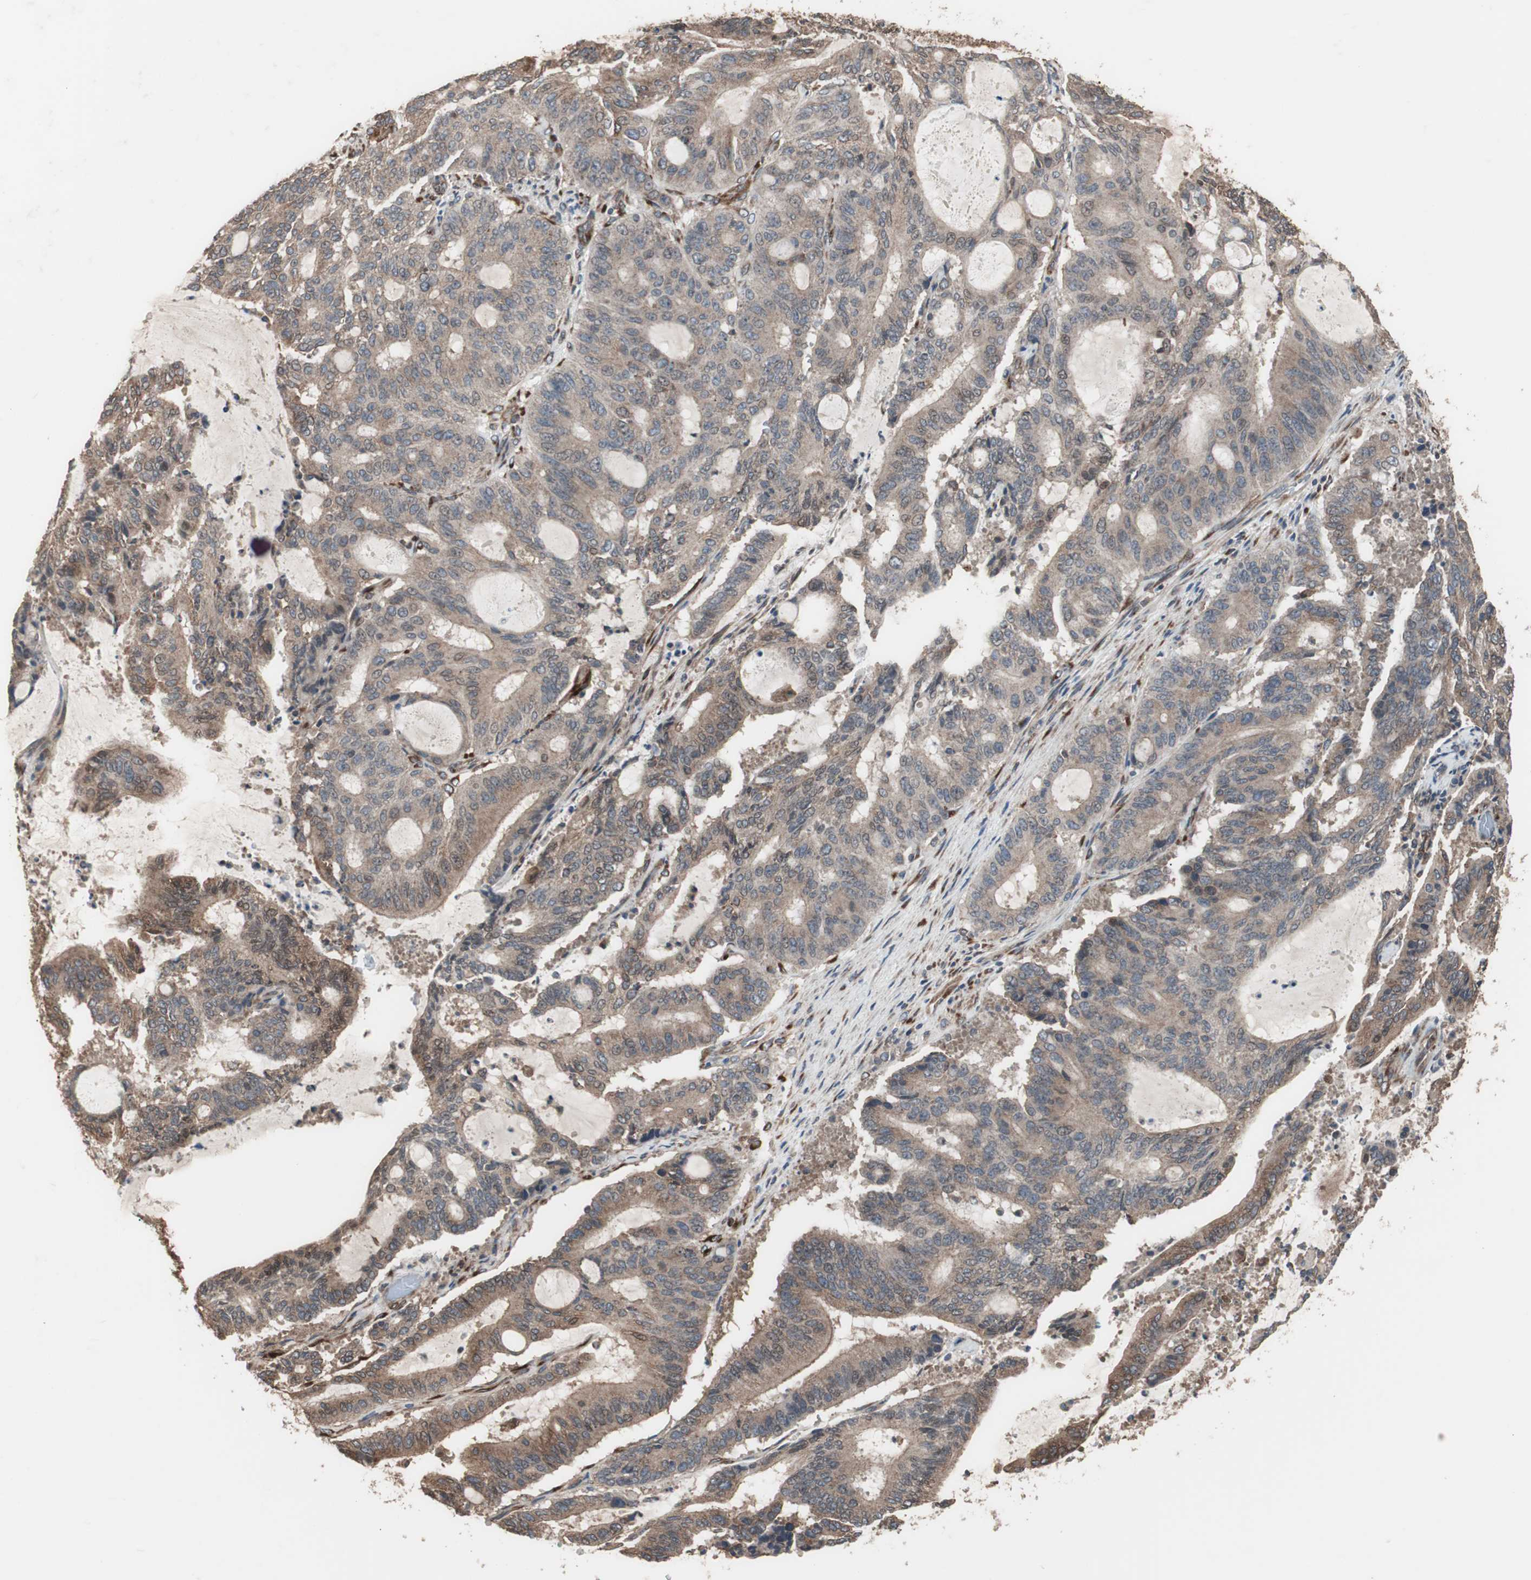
{"staining": {"intensity": "moderate", "quantity": ">75%", "location": "cytoplasmic/membranous"}, "tissue": "liver cancer", "cell_type": "Tumor cells", "image_type": "cancer", "snomed": [{"axis": "morphology", "description": "Cholangiocarcinoma"}, {"axis": "topography", "description": "Liver"}], "caption": "Liver cancer (cholangiocarcinoma) stained for a protein shows moderate cytoplasmic/membranous positivity in tumor cells. The protein of interest is stained brown, and the nuclei are stained in blue (DAB (3,3'-diaminobenzidine) IHC with brightfield microscopy, high magnification).", "gene": "LZTS1", "patient": {"sex": "female", "age": 73}}